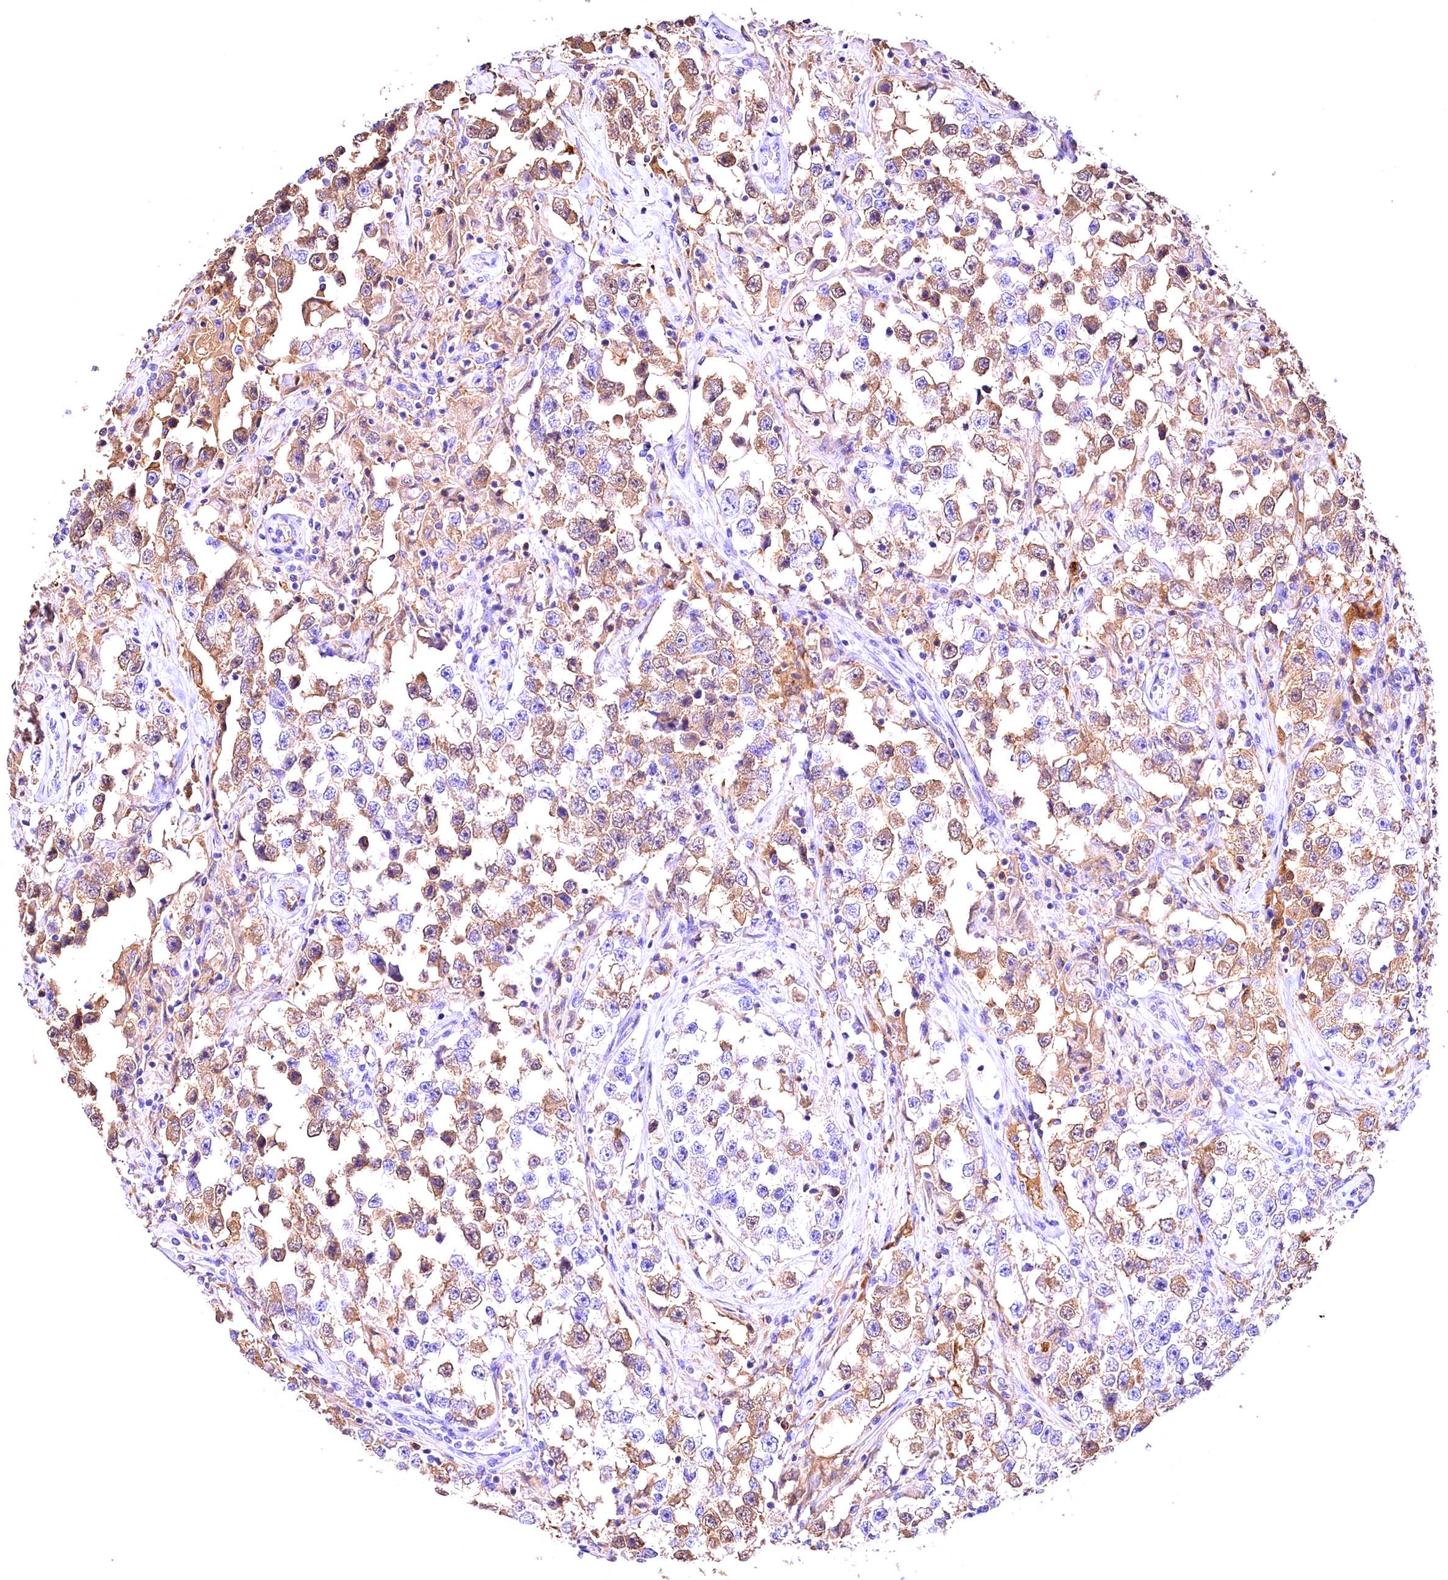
{"staining": {"intensity": "moderate", "quantity": "25%-75%", "location": "cytoplasmic/membranous"}, "tissue": "testis cancer", "cell_type": "Tumor cells", "image_type": "cancer", "snomed": [{"axis": "morphology", "description": "Seminoma, NOS"}, {"axis": "topography", "description": "Testis"}], "caption": "IHC histopathology image of neoplastic tissue: testis seminoma stained using IHC exhibits medium levels of moderate protein expression localized specifically in the cytoplasmic/membranous of tumor cells, appearing as a cytoplasmic/membranous brown color.", "gene": "ARMC6", "patient": {"sex": "male", "age": 46}}